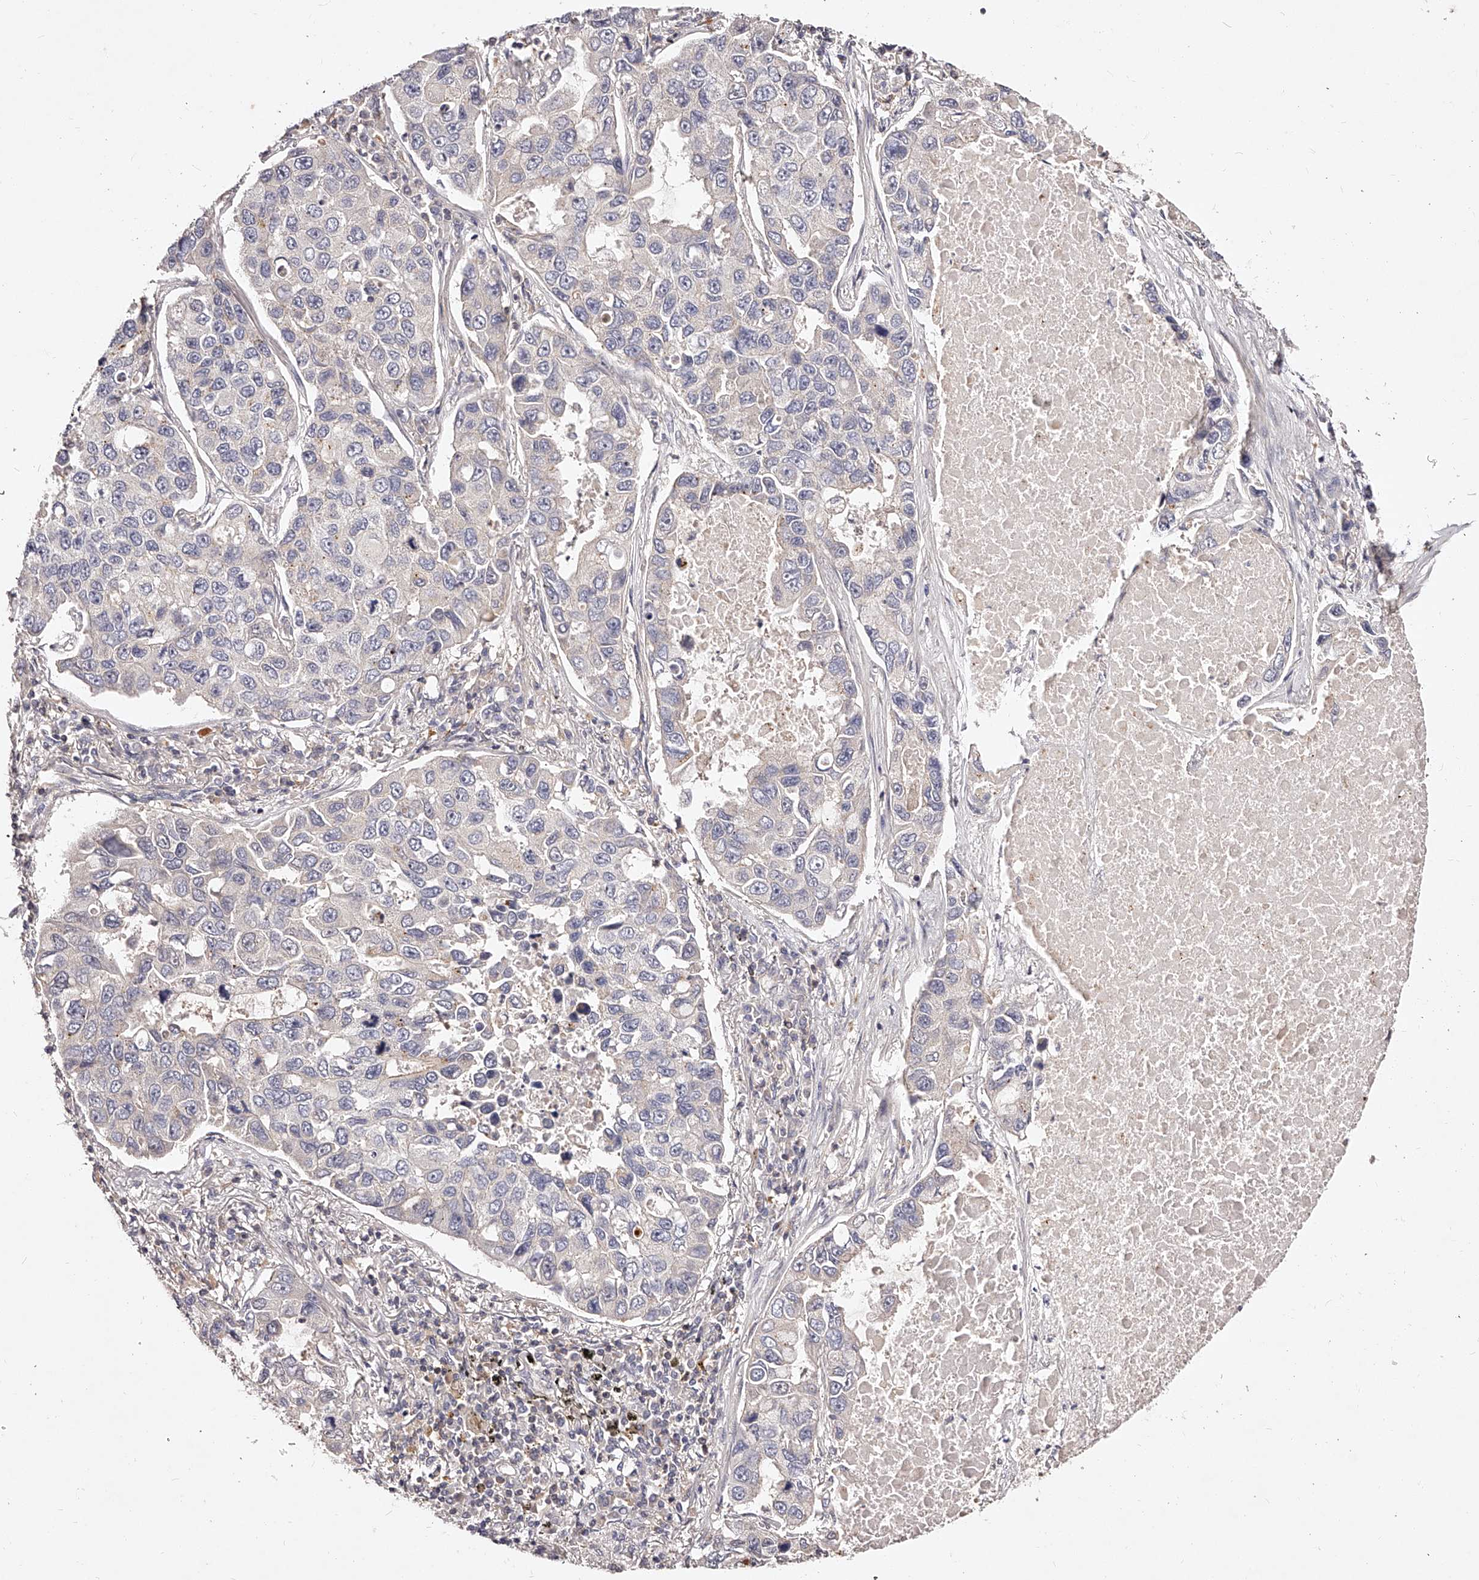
{"staining": {"intensity": "negative", "quantity": "none", "location": "none"}, "tissue": "lung cancer", "cell_type": "Tumor cells", "image_type": "cancer", "snomed": [{"axis": "morphology", "description": "Adenocarcinoma, NOS"}, {"axis": "topography", "description": "Lung"}], "caption": "A photomicrograph of adenocarcinoma (lung) stained for a protein demonstrates no brown staining in tumor cells.", "gene": "PHACTR1", "patient": {"sex": "male", "age": 64}}